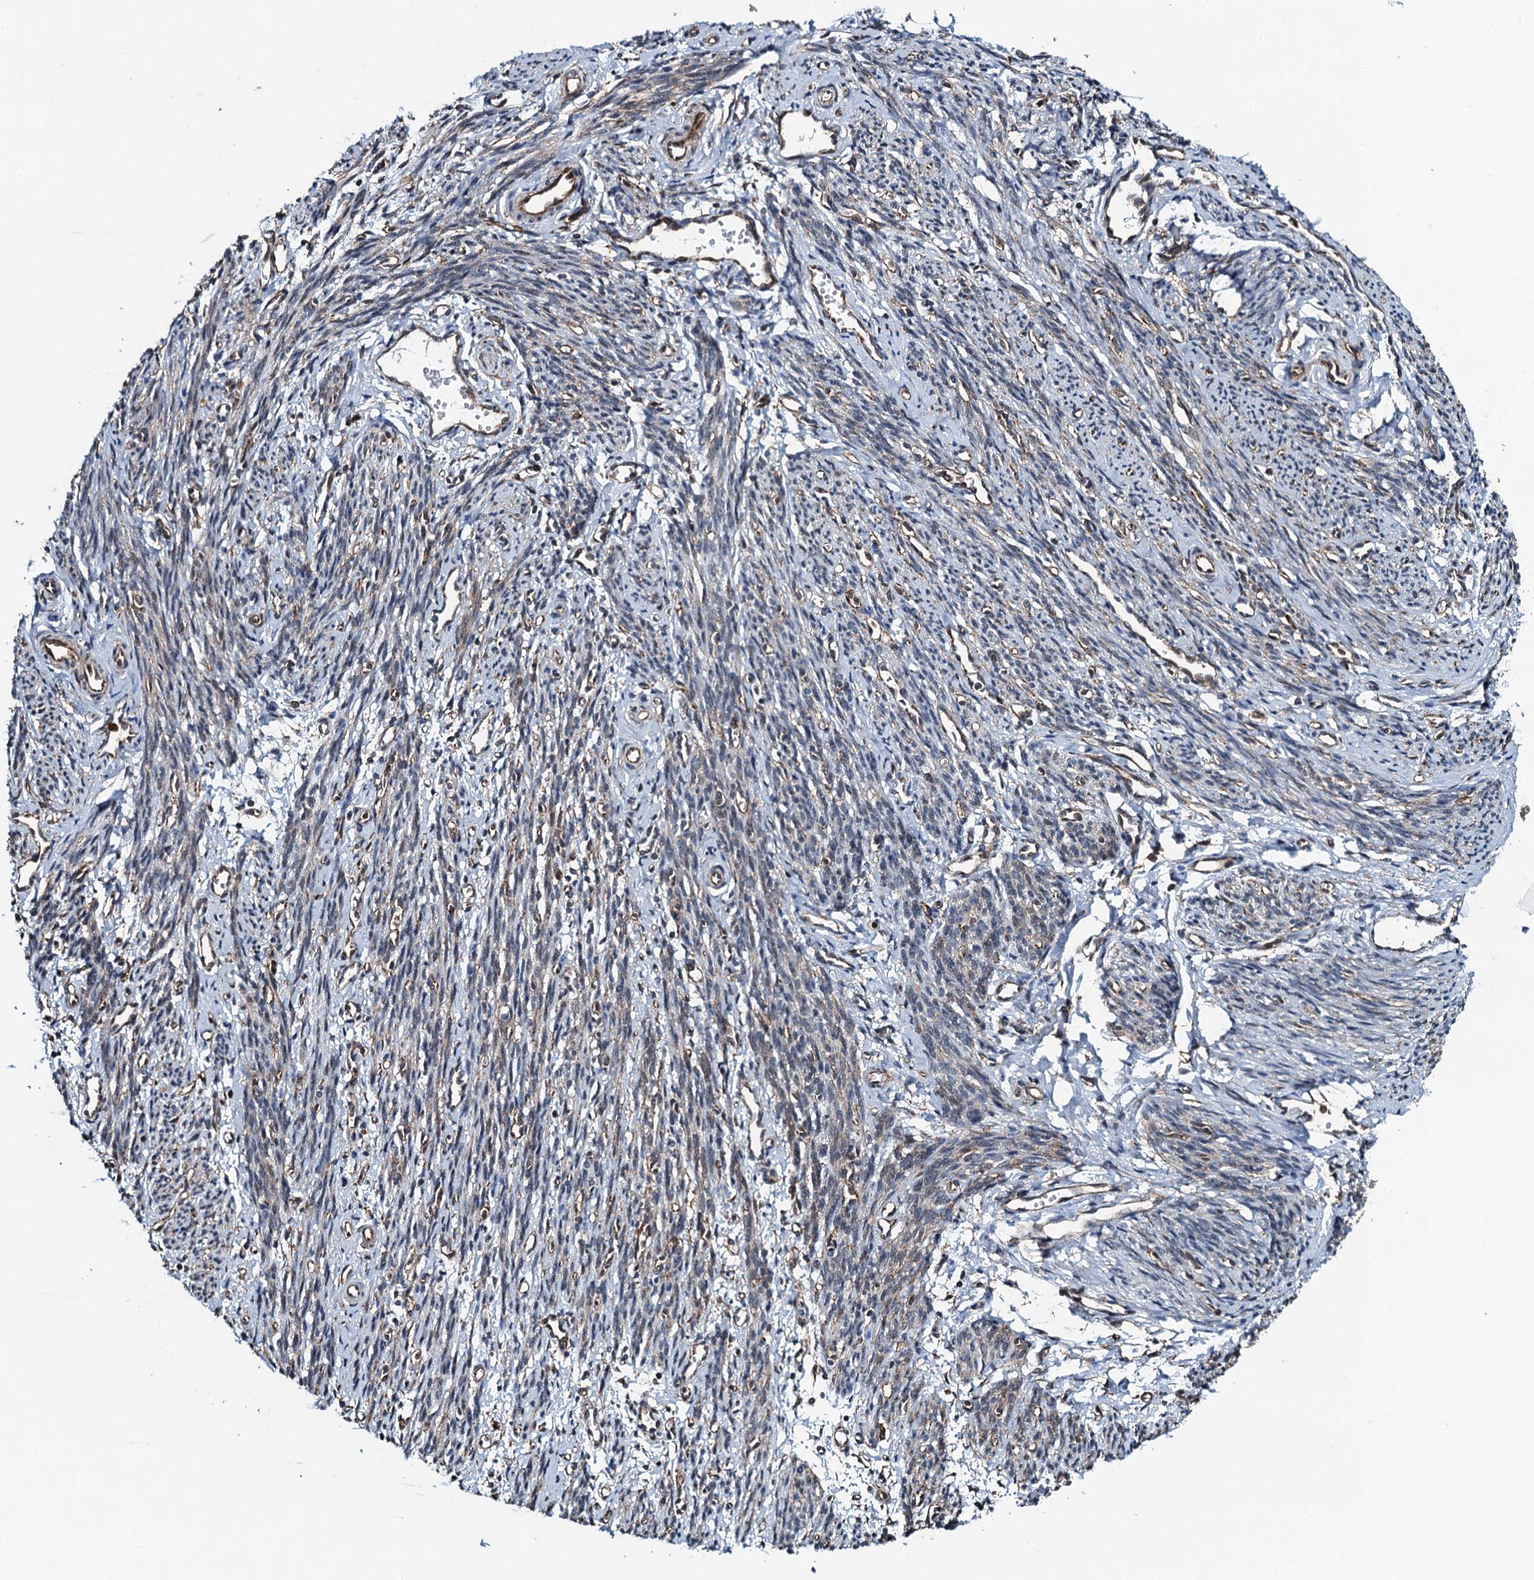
{"staining": {"intensity": "moderate", "quantity": "25%-75%", "location": "cytoplasmic/membranous"}, "tissue": "smooth muscle", "cell_type": "Smooth muscle cells", "image_type": "normal", "snomed": [{"axis": "morphology", "description": "Normal tissue, NOS"}, {"axis": "topography", "description": "Smooth muscle"}, {"axis": "topography", "description": "Uterus"}], "caption": "Immunohistochemistry histopathology image of unremarkable smooth muscle stained for a protein (brown), which demonstrates medium levels of moderate cytoplasmic/membranous expression in approximately 25%-75% of smooth muscle cells.", "gene": "WHAMM", "patient": {"sex": "female", "age": 59}}